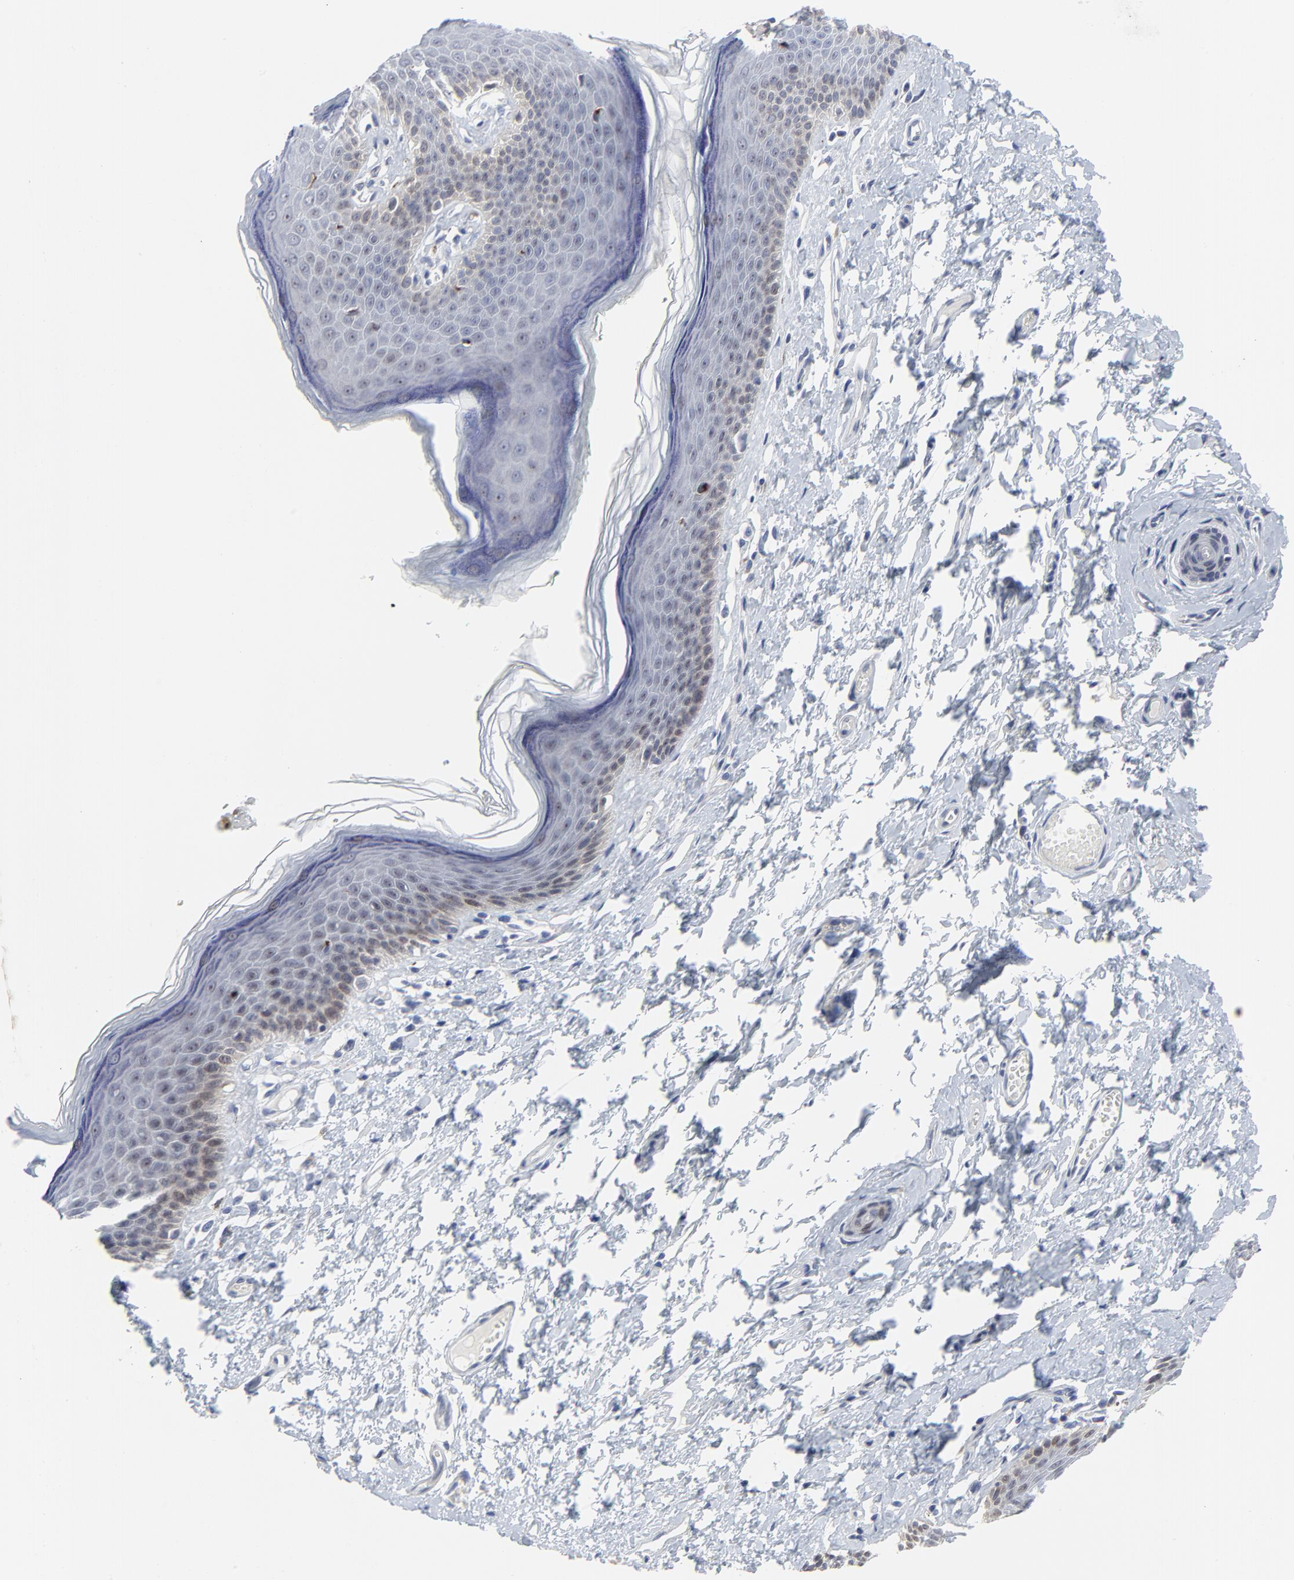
{"staining": {"intensity": "moderate", "quantity": "<25%", "location": "cytoplasmic/membranous,nuclear"}, "tissue": "skin", "cell_type": "Epidermal cells", "image_type": "normal", "snomed": [{"axis": "morphology", "description": "Normal tissue, NOS"}, {"axis": "morphology", "description": "Inflammation, NOS"}, {"axis": "topography", "description": "Vulva"}], "caption": "Protein analysis of unremarkable skin exhibits moderate cytoplasmic/membranous,nuclear expression in about <25% of epidermal cells.", "gene": "NLGN3", "patient": {"sex": "female", "age": 84}}